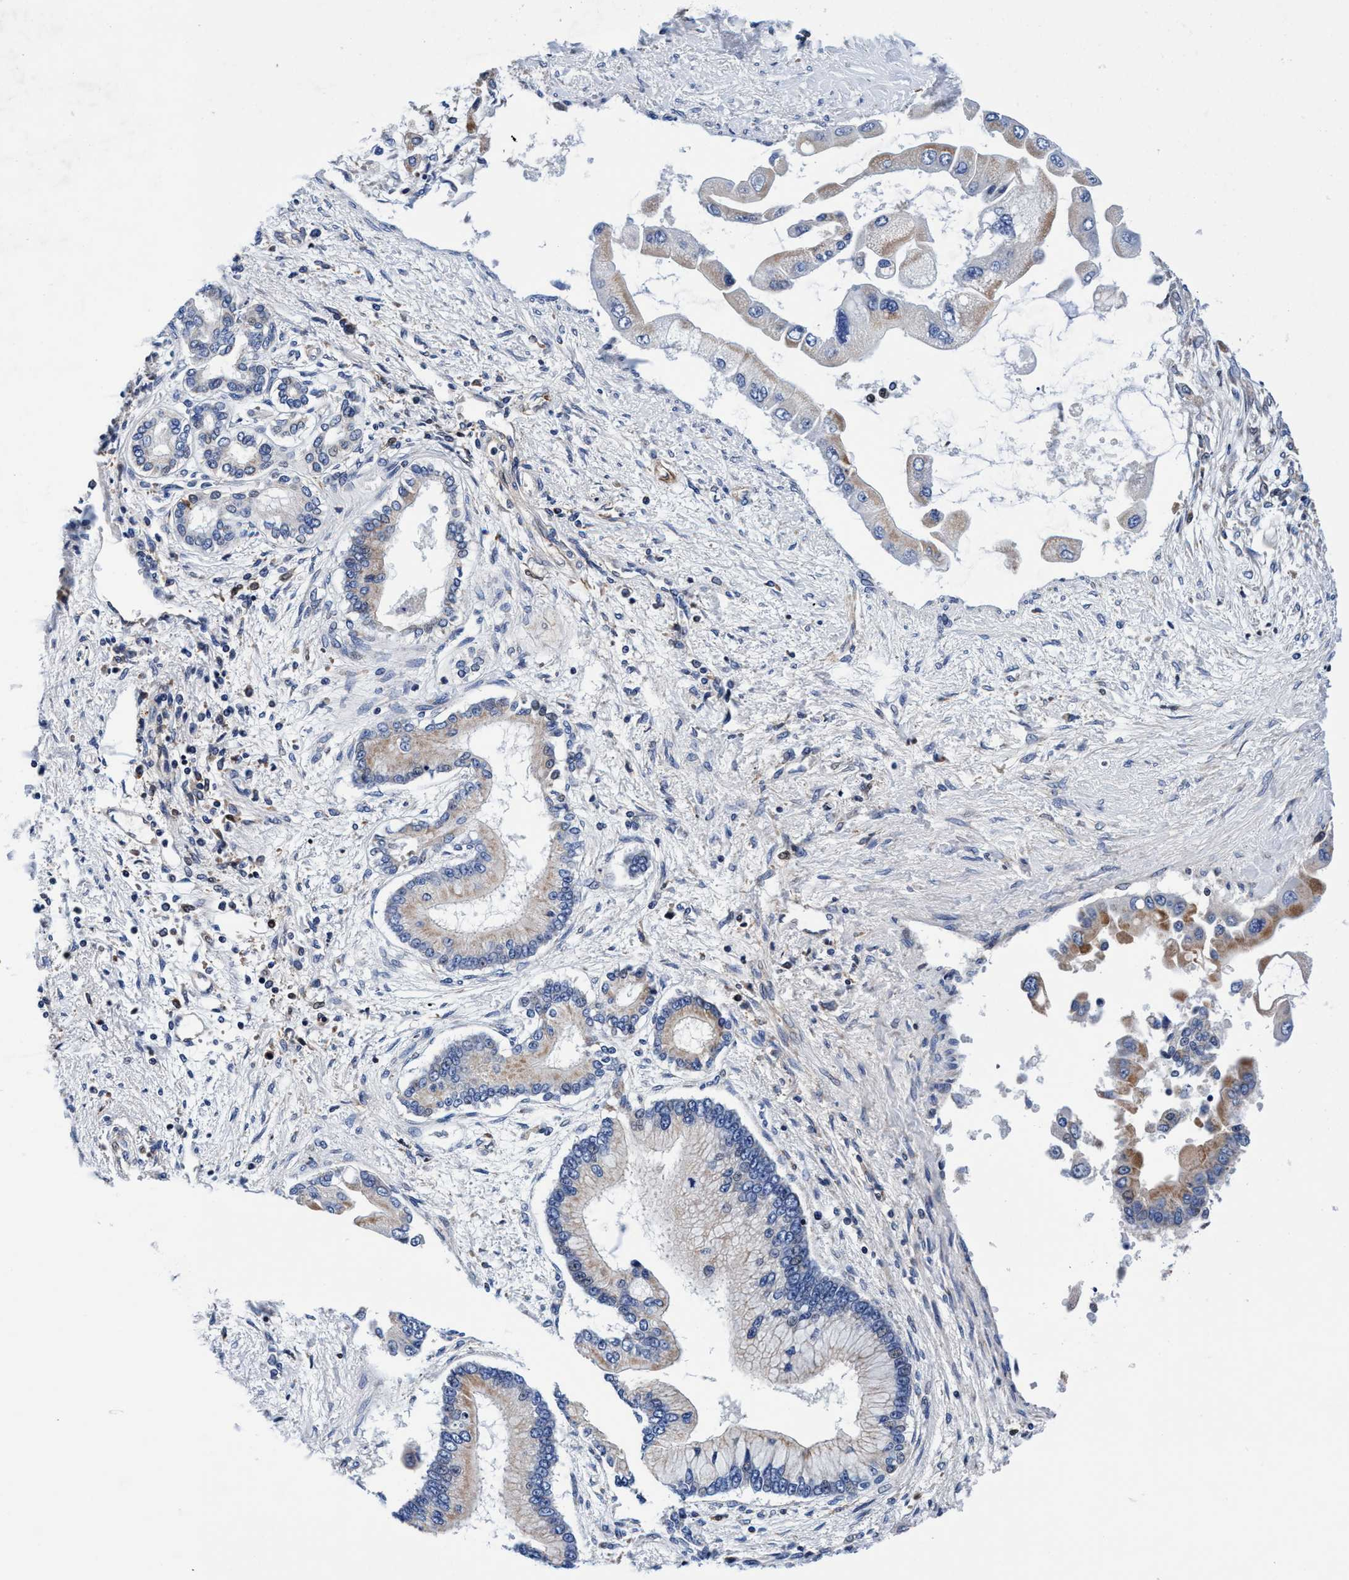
{"staining": {"intensity": "weak", "quantity": "25%-75%", "location": "cytoplasmic/membranous"}, "tissue": "liver cancer", "cell_type": "Tumor cells", "image_type": "cancer", "snomed": [{"axis": "morphology", "description": "Cholangiocarcinoma"}, {"axis": "topography", "description": "Liver"}], "caption": "Liver cancer was stained to show a protein in brown. There is low levels of weak cytoplasmic/membranous staining in about 25%-75% of tumor cells.", "gene": "UBALD2", "patient": {"sex": "male", "age": 50}}